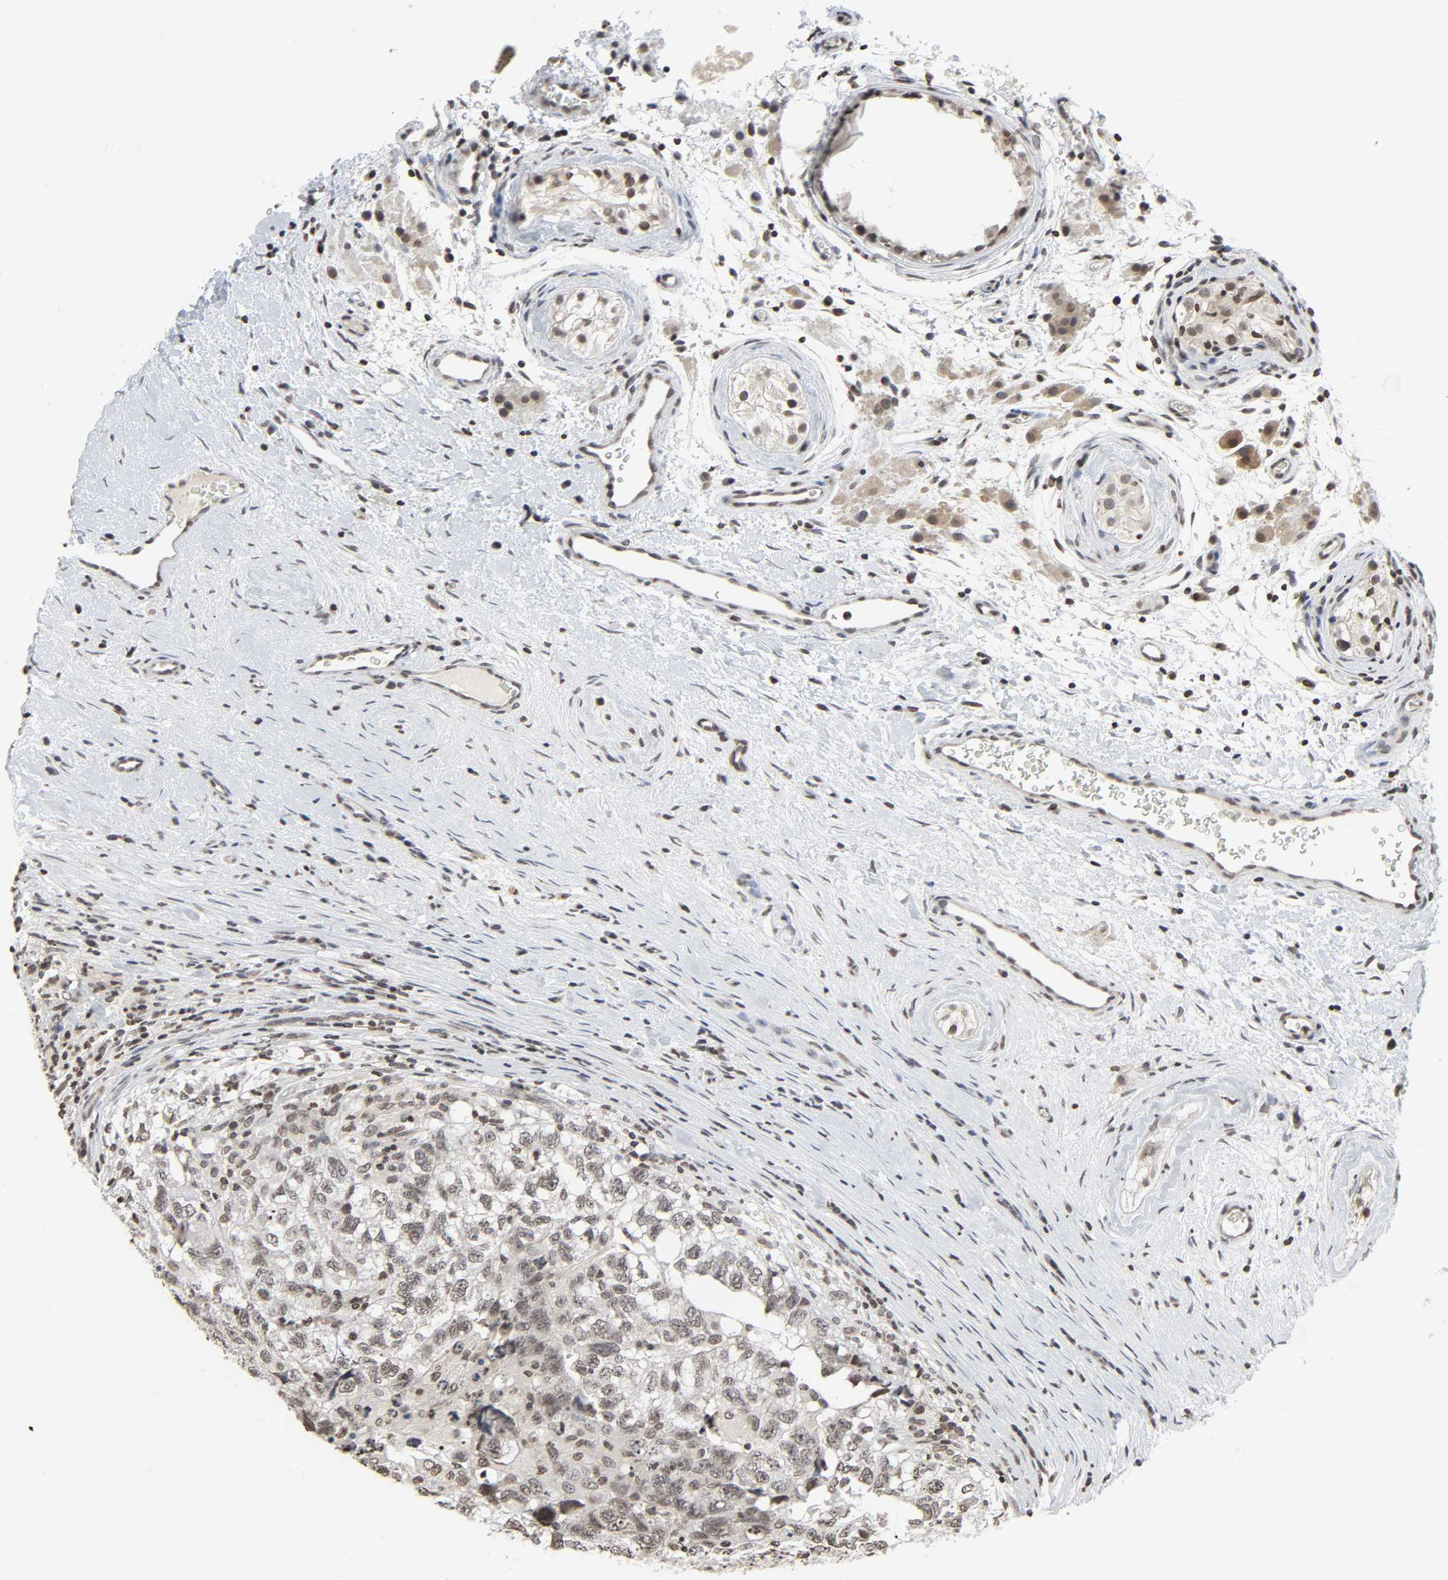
{"staining": {"intensity": "weak", "quantity": ">75%", "location": "nuclear"}, "tissue": "testis cancer", "cell_type": "Tumor cells", "image_type": "cancer", "snomed": [{"axis": "morphology", "description": "Carcinoma, Embryonal, NOS"}, {"axis": "topography", "description": "Testis"}], "caption": "The photomicrograph shows immunohistochemical staining of testis cancer (embryonal carcinoma). There is weak nuclear expression is present in about >75% of tumor cells.", "gene": "ELAVL1", "patient": {"sex": "male", "age": 21}}